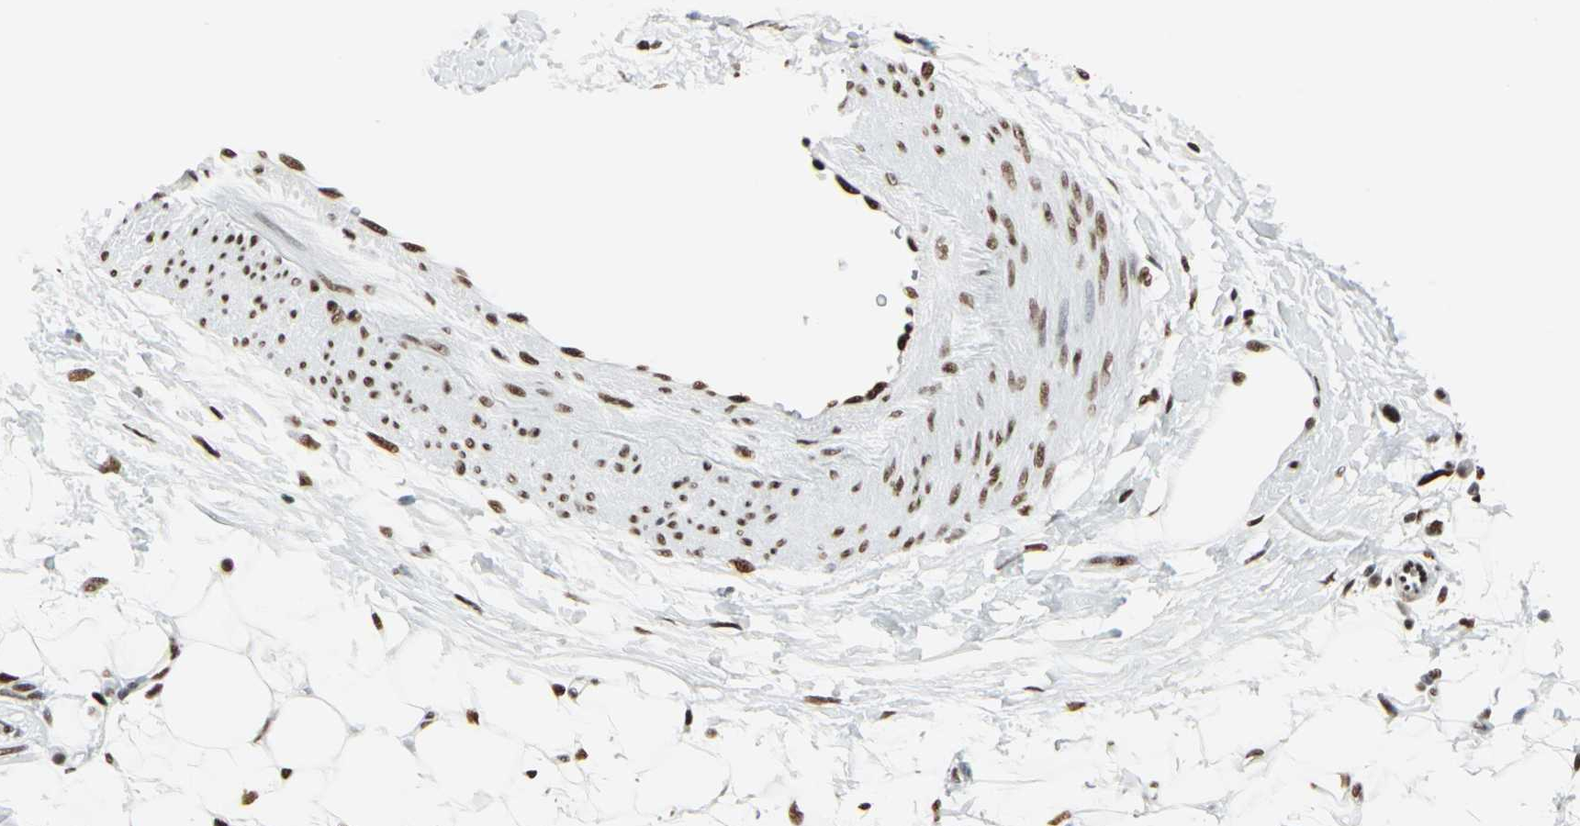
{"staining": {"intensity": "strong", "quantity": ">75%", "location": "nuclear"}, "tissue": "adipose tissue", "cell_type": "Adipocytes", "image_type": "normal", "snomed": [{"axis": "morphology", "description": "Normal tissue, NOS"}, {"axis": "morphology", "description": "Urothelial carcinoma, High grade"}, {"axis": "topography", "description": "Vascular tissue"}, {"axis": "topography", "description": "Urinary bladder"}], "caption": "The histopathology image displays immunohistochemical staining of normal adipose tissue. There is strong nuclear positivity is seen in about >75% of adipocytes.", "gene": "HDAC2", "patient": {"sex": "female", "age": 56}}